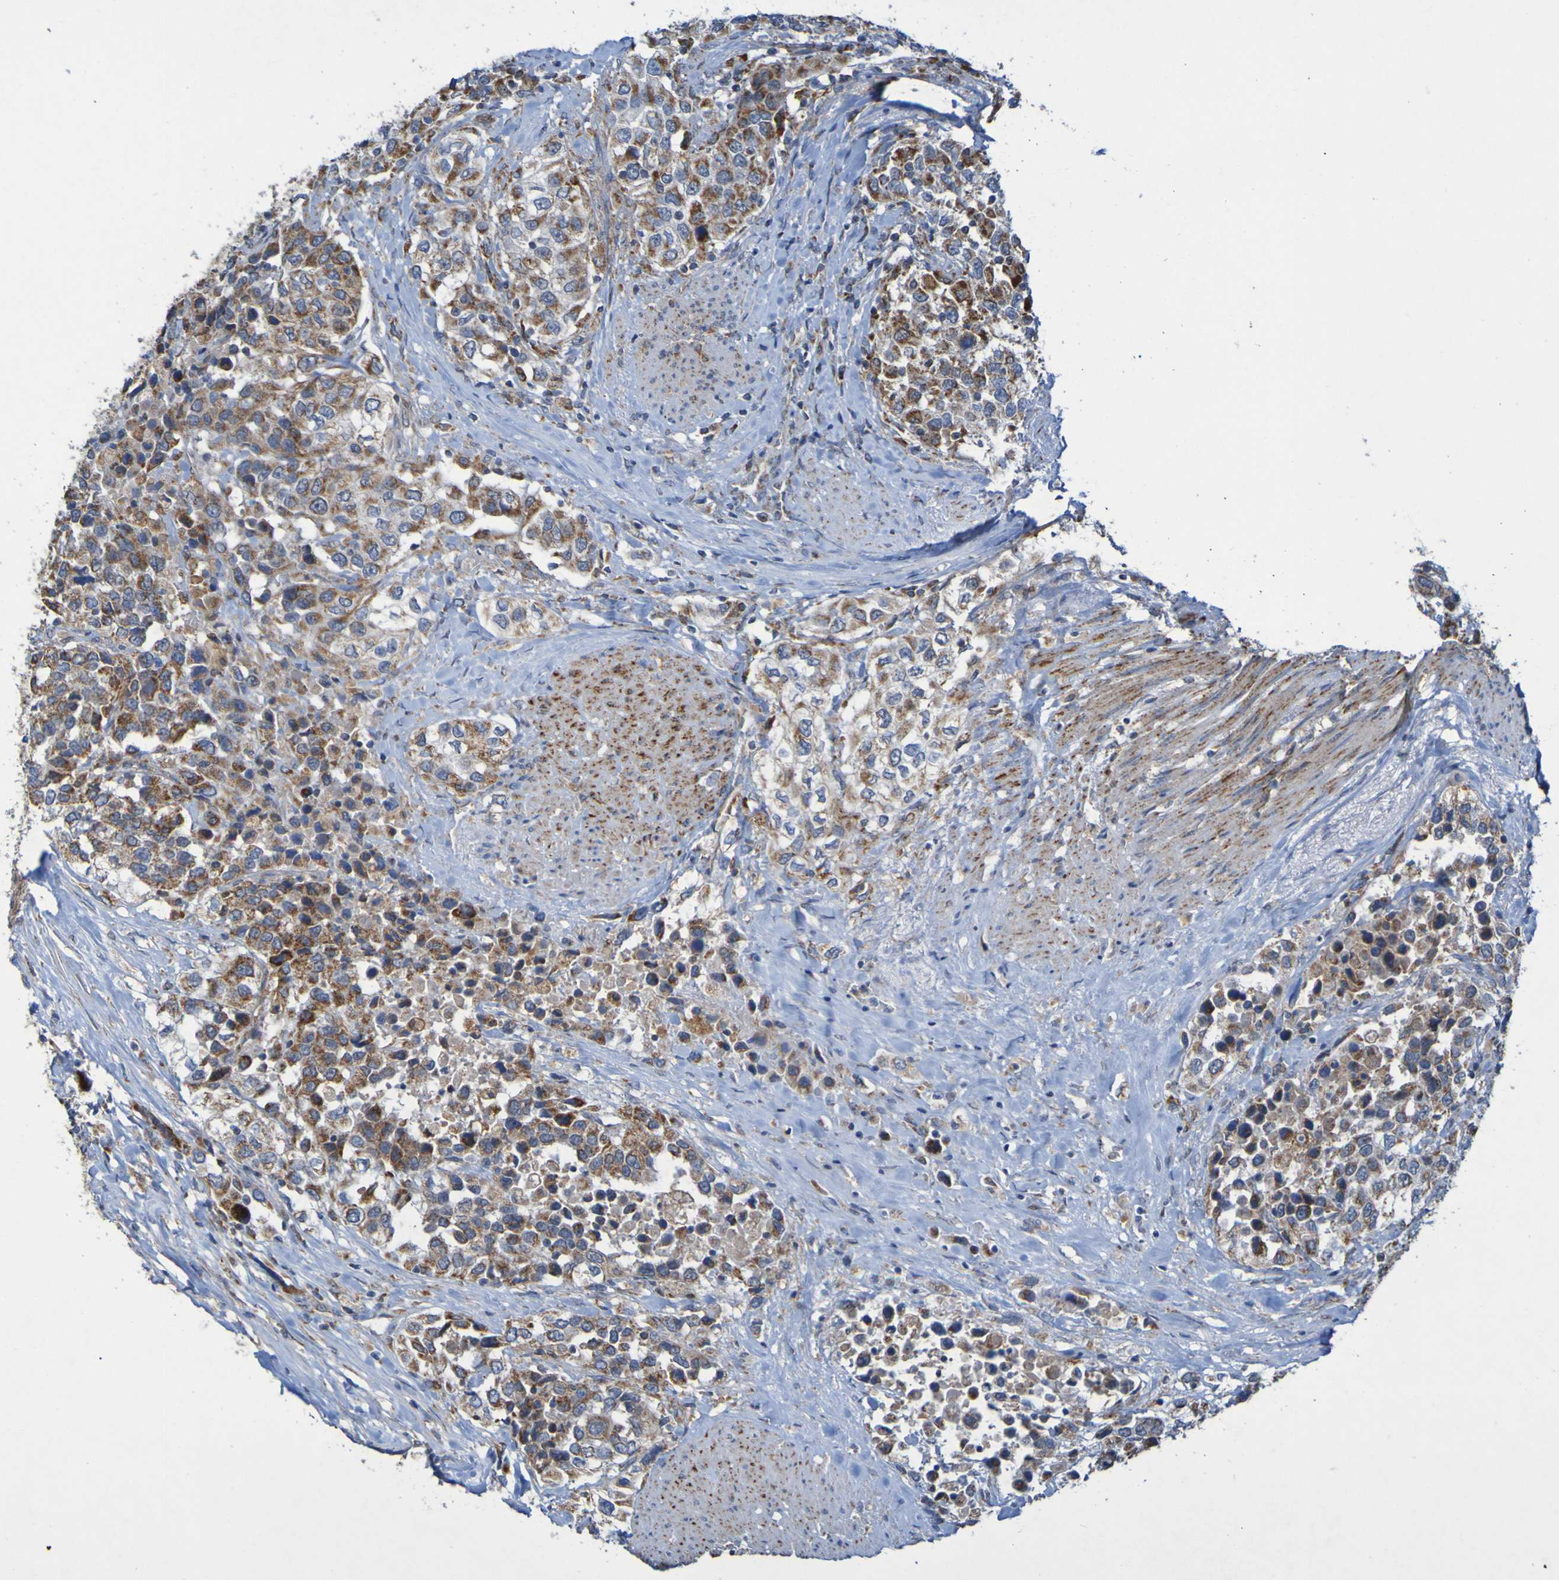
{"staining": {"intensity": "moderate", "quantity": ">75%", "location": "cytoplasmic/membranous"}, "tissue": "urothelial cancer", "cell_type": "Tumor cells", "image_type": "cancer", "snomed": [{"axis": "morphology", "description": "Urothelial carcinoma, High grade"}, {"axis": "topography", "description": "Urinary bladder"}], "caption": "The histopathology image demonstrates staining of high-grade urothelial carcinoma, revealing moderate cytoplasmic/membranous protein staining (brown color) within tumor cells. The staining was performed using DAB (3,3'-diaminobenzidine) to visualize the protein expression in brown, while the nuclei were stained in blue with hematoxylin (Magnification: 20x).", "gene": "CCDC51", "patient": {"sex": "female", "age": 80}}